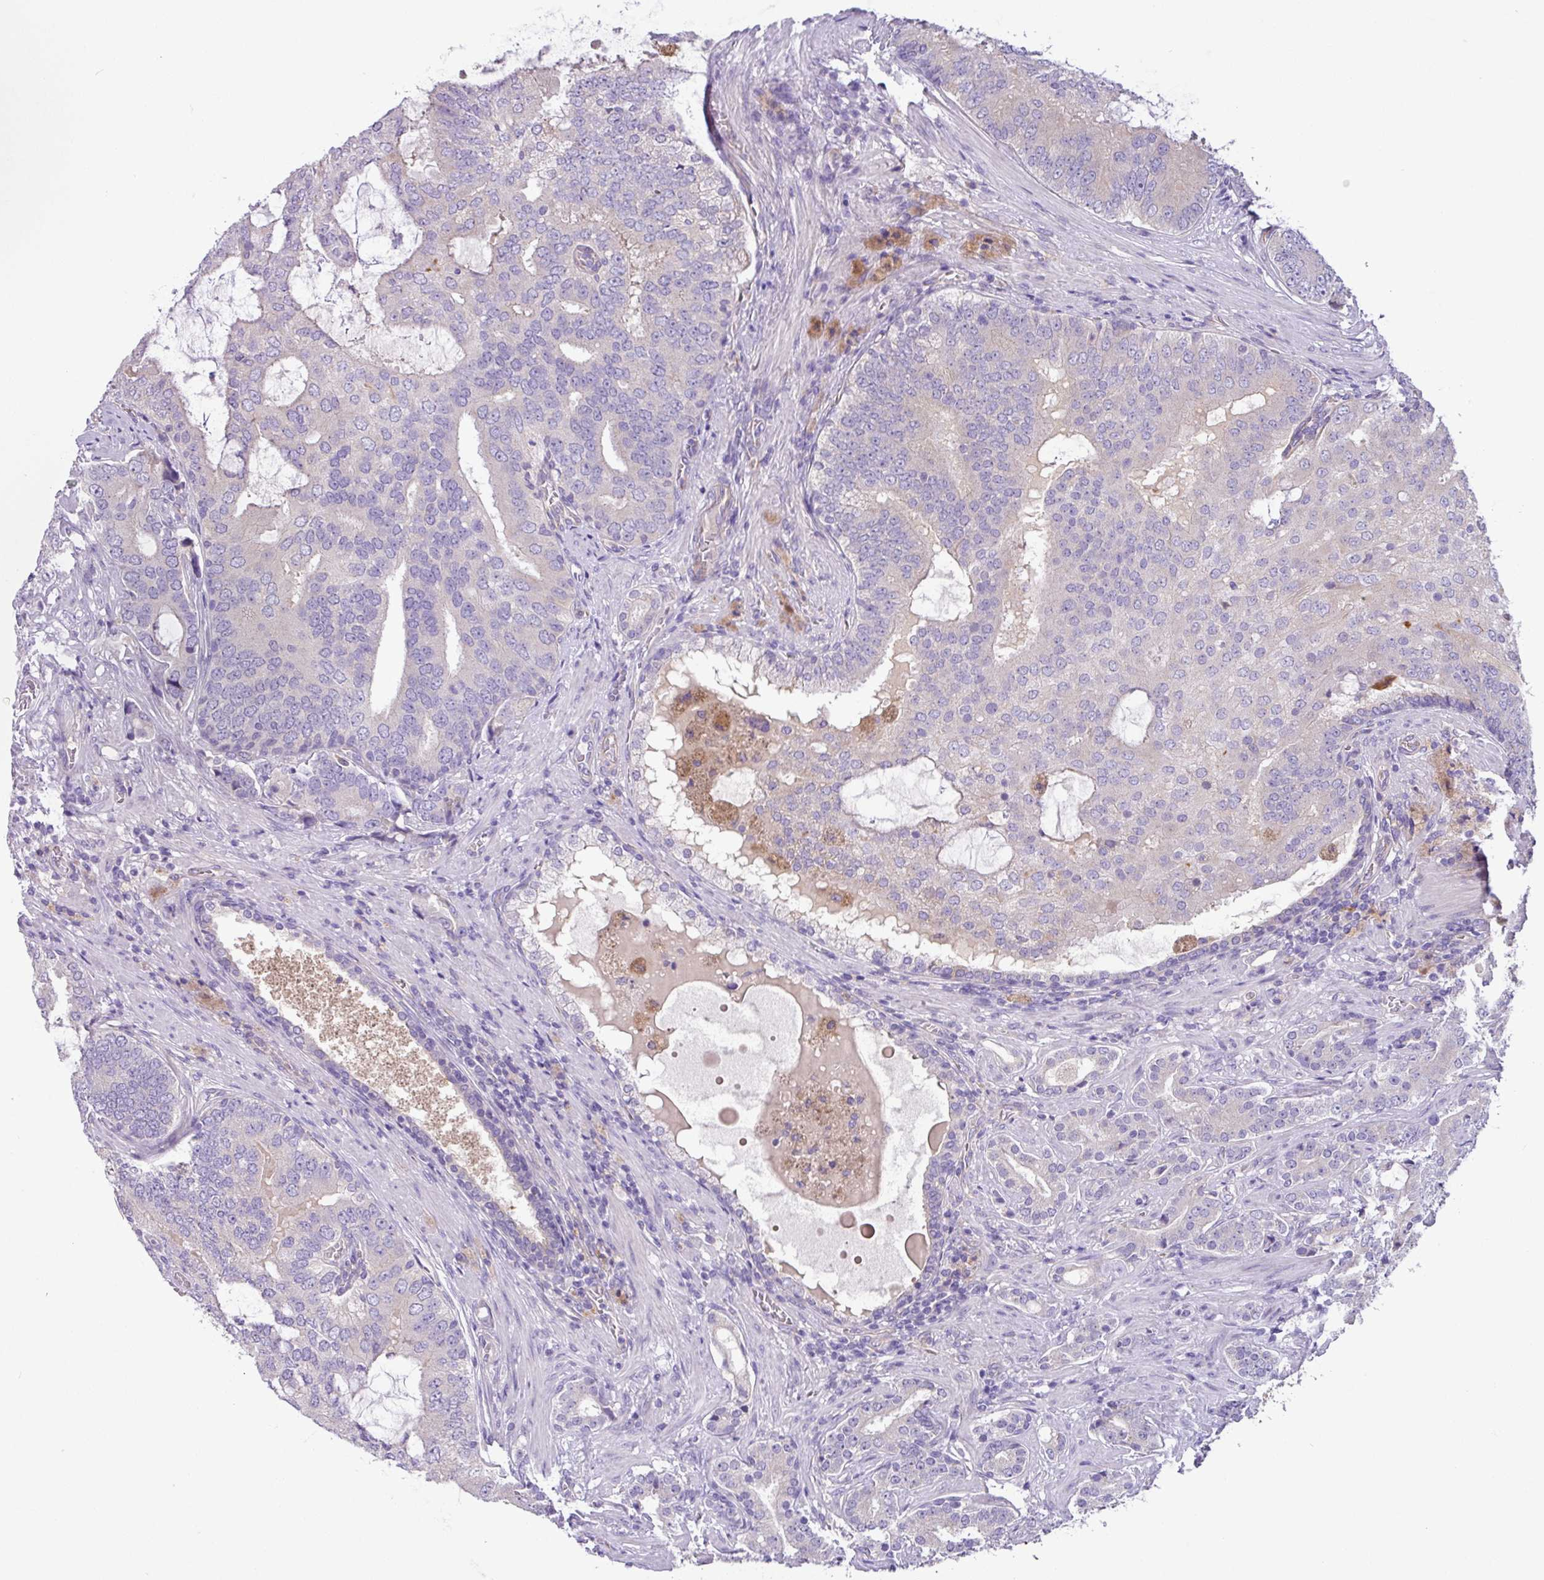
{"staining": {"intensity": "negative", "quantity": "none", "location": "none"}, "tissue": "prostate cancer", "cell_type": "Tumor cells", "image_type": "cancer", "snomed": [{"axis": "morphology", "description": "Adenocarcinoma, High grade"}, {"axis": "topography", "description": "Prostate"}], "caption": "Immunohistochemistry image of neoplastic tissue: prostate cancer (high-grade adenocarcinoma) stained with DAB reveals no significant protein expression in tumor cells. (DAB immunohistochemistry, high magnification).", "gene": "MRM2", "patient": {"sex": "male", "age": 55}}